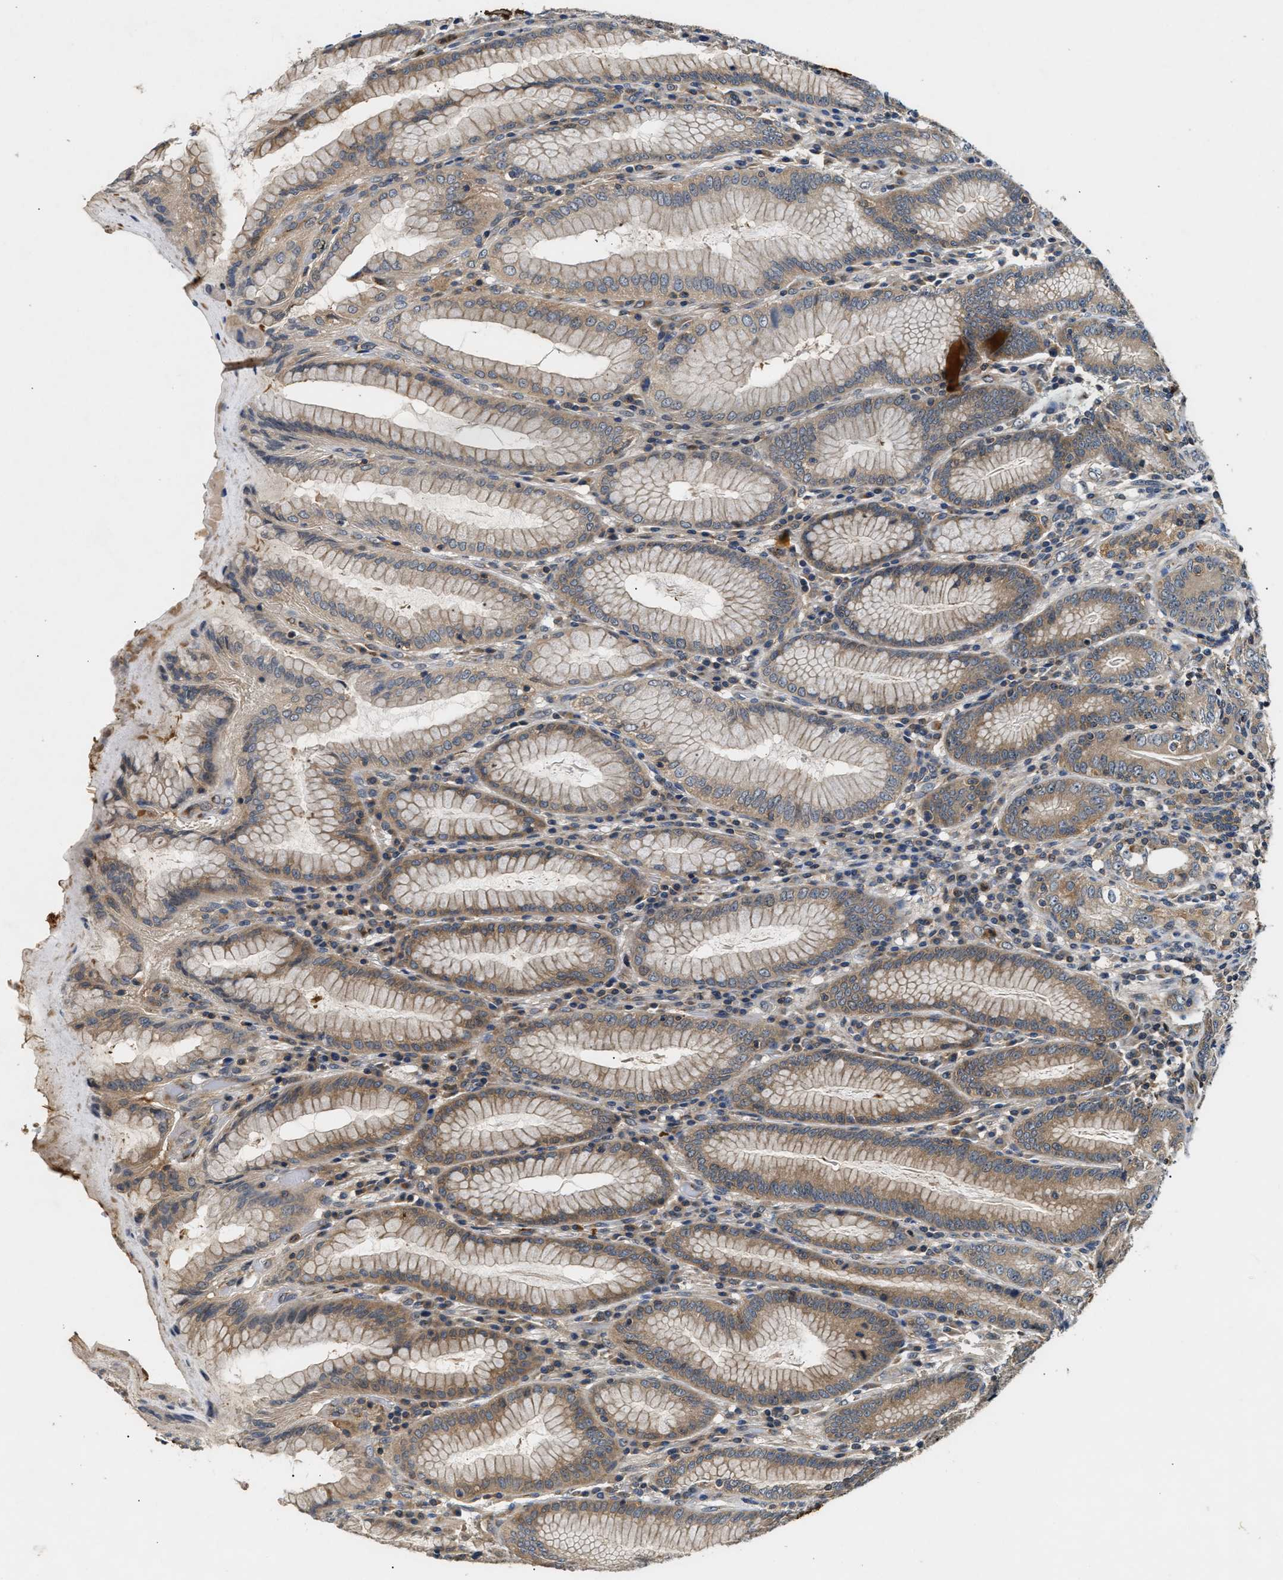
{"staining": {"intensity": "moderate", "quantity": ">75%", "location": "cytoplasmic/membranous"}, "tissue": "stomach", "cell_type": "Glandular cells", "image_type": "normal", "snomed": [{"axis": "morphology", "description": "Normal tissue, NOS"}, {"axis": "topography", "description": "Stomach, lower"}], "caption": "The photomicrograph shows staining of unremarkable stomach, revealing moderate cytoplasmic/membranous protein positivity (brown color) within glandular cells. (DAB (3,3'-diaminobenzidine) IHC, brown staining for protein, blue staining for nuclei).", "gene": "CHUK", "patient": {"sex": "female", "age": 76}}